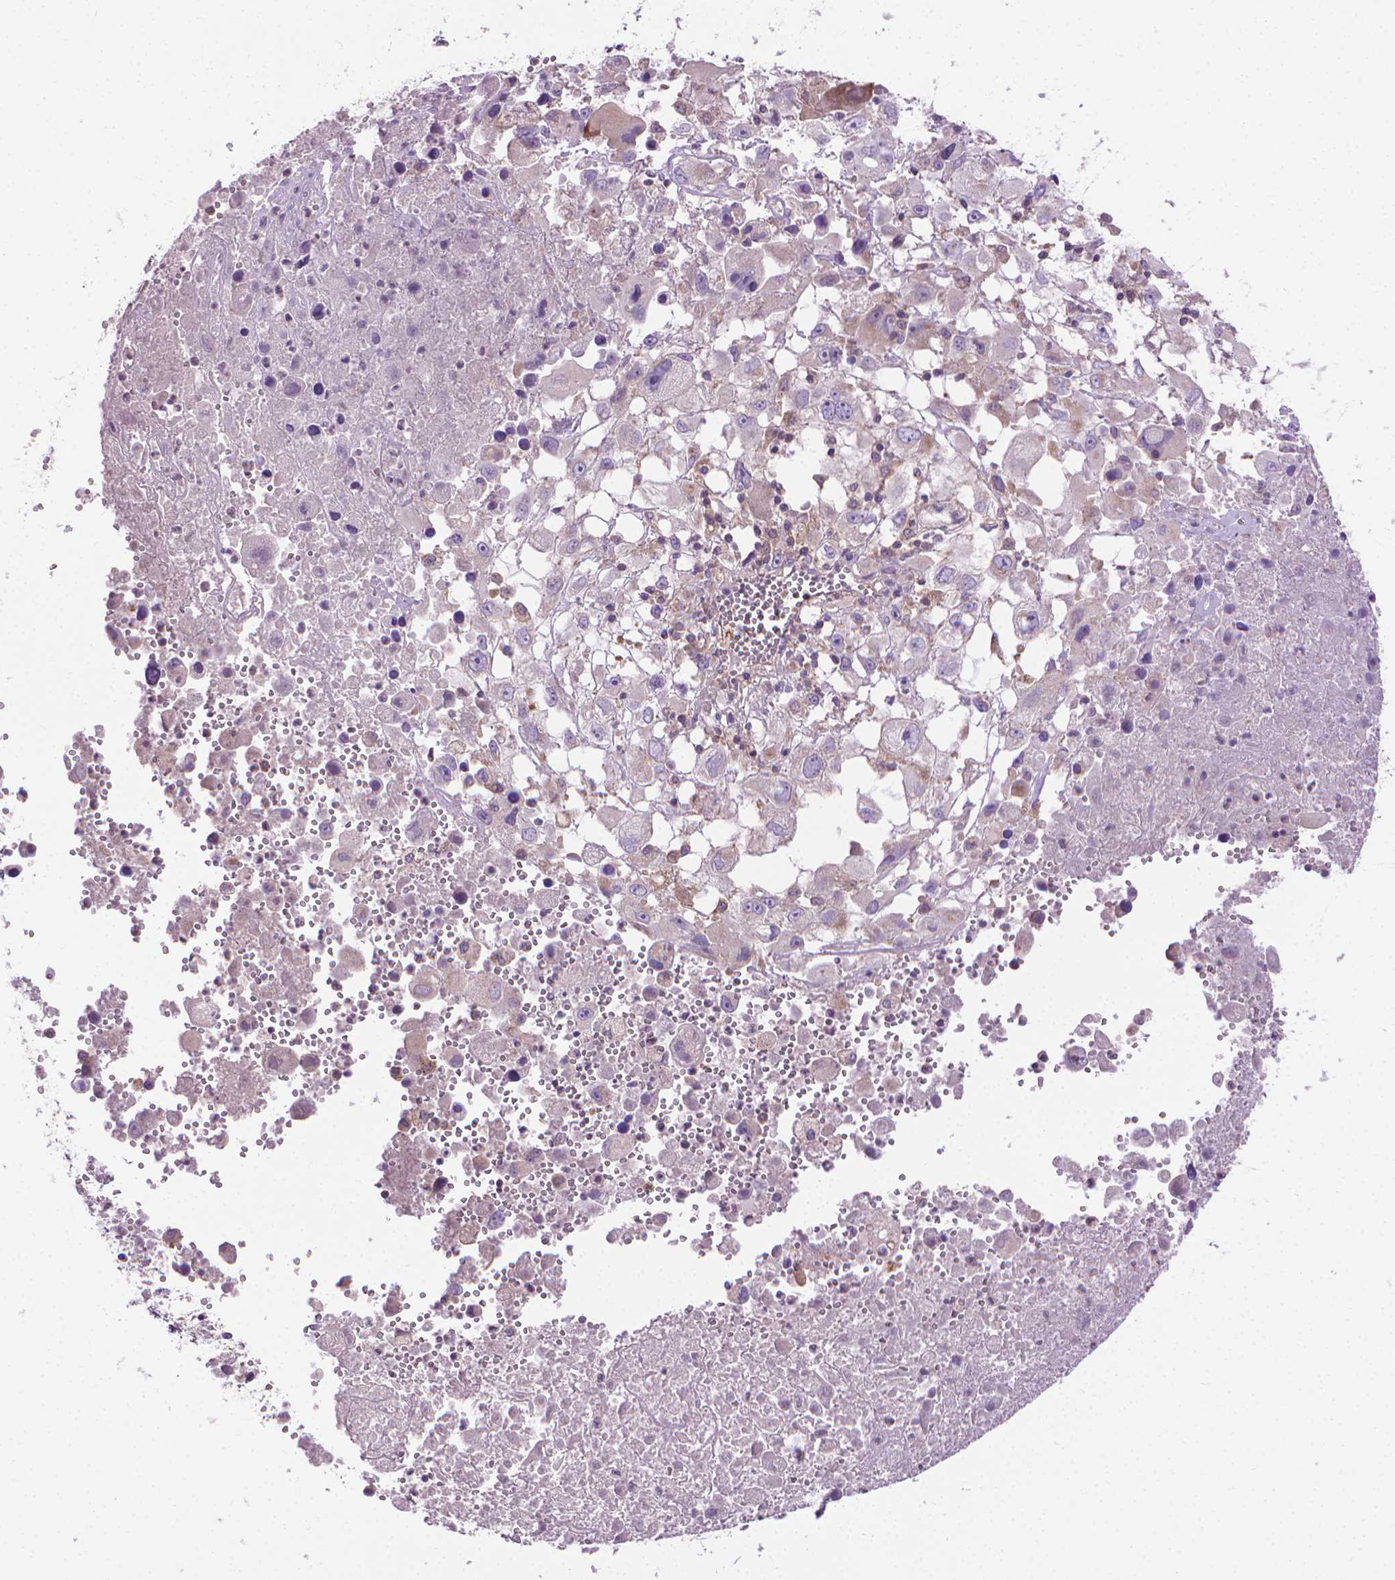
{"staining": {"intensity": "negative", "quantity": "none", "location": "none"}, "tissue": "melanoma", "cell_type": "Tumor cells", "image_type": "cancer", "snomed": [{"axis": "morphology", "description": "Malignant melanoma, Metastatic site"}, {"axis": "topography", "description": "Soft tissue"}], "caption": "Protein analysis of malignant melanoma (metastatic site) demonstrates no significant positivity in tumor cells. (Stains: DAB (3,3'-diaminobenzidine) immunohistochemistry with hematoxylin counter stain, Microscopy: brightfield microscopy at high magnification).", "gene": "SLC51B", "patient": {"sex": "male", "age": 50}}